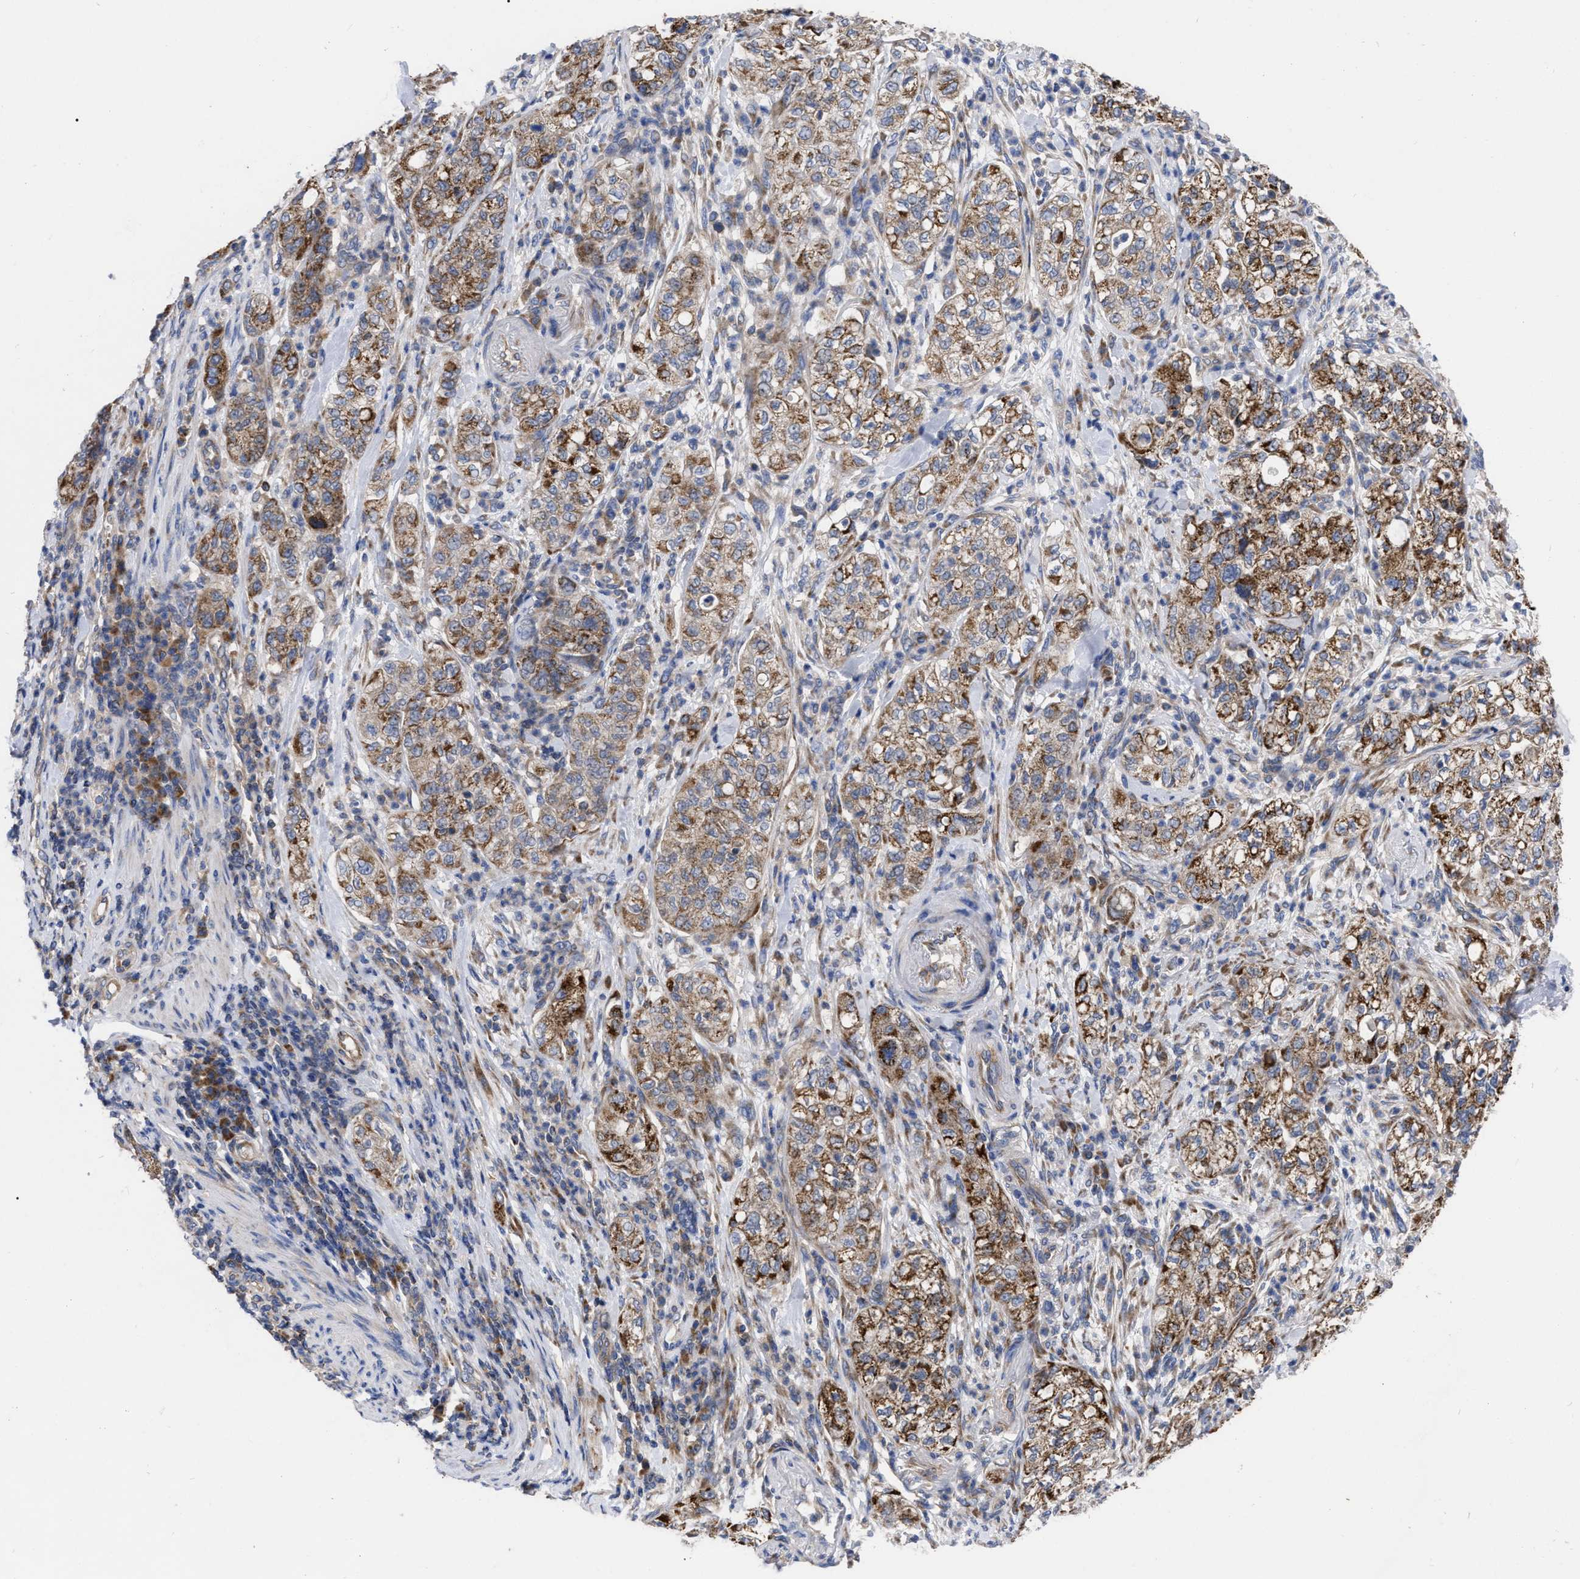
{"staining": {"intensity": "strong", "quantity": ">75%", "location": "cytoplasmic/membranous"}, "tissue": "pancreatic cancer", "cell_type": "Tumor cells", "image_type": "cancer", "snomed": [{"axis": "morphology", "description": "Adenocarcinoma, NOS"}, {"axis": "topography", "description": "Pancreas"}], "caption": "Immunohistochemical staining of human pancreatic cancer (adenocarcinoma) demonstrates strong cytoplasmic/membranous protein expression in approximately >75% of tumor cells. The staining was performed using DAB (3,3'-diaminobenzidine) to visualize the protein expression in brown, while the nuclei were stained in blue with hematoxylin (Magnification: 20x).", "gene": "CDKN2C", "patient": {"sex": "female", "age": 78}}